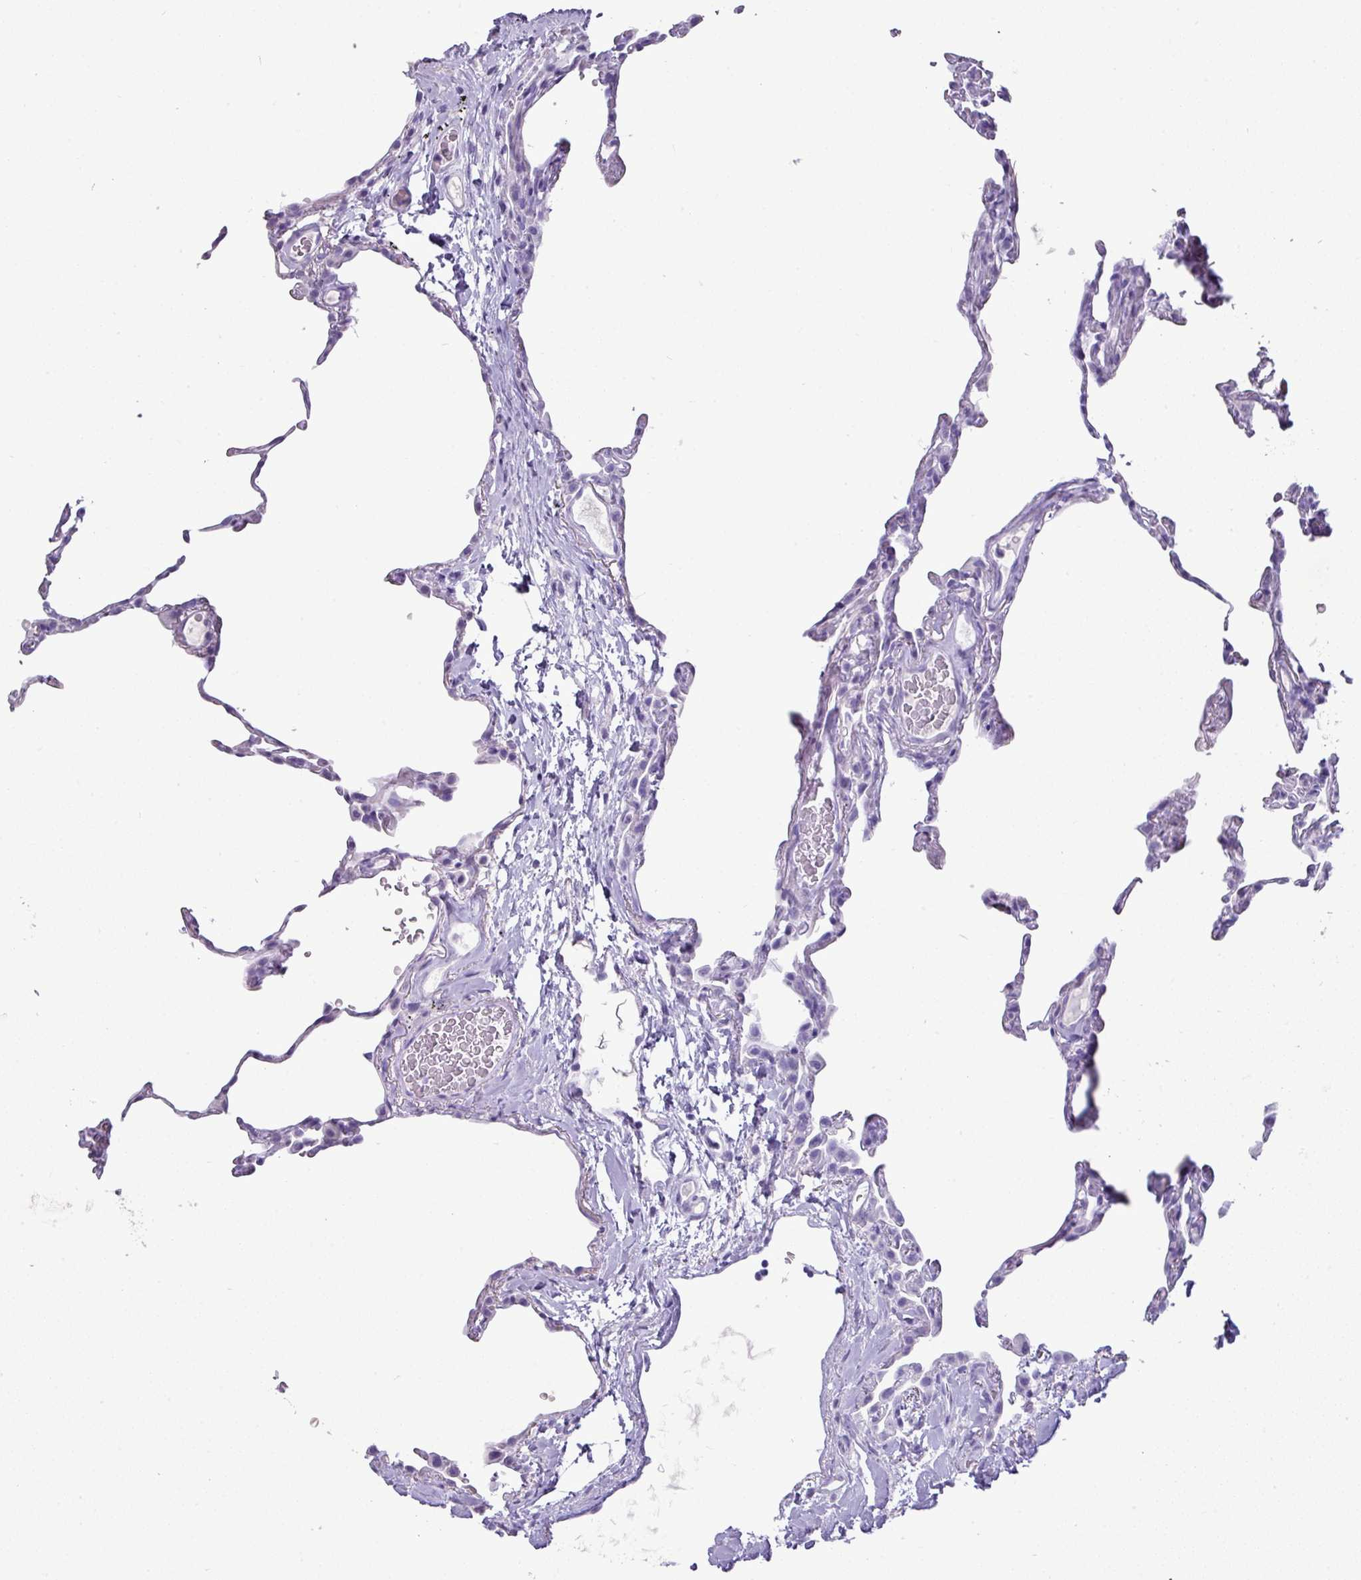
{"staining": {"intensity": "negative", "quantity": "none", "location": "none"}, "tissue": "lung", "cell_type": "Alveolar cells", "image_type": "normal", "snomed": [{"axis": "morphology", "description": "Normal tissue, NOS"}, {"axis": "topography", "description": "Lung"}], "caption": "Normal lung was stained to show a protein in brown. There is no significant staining in alveolar cells. Brightfield microscopy of immunohistochemistry (IHC) stained with DAB (brown) and hematoxylin (blue), captured at high magnification.", "gene": "GSTA1", "patient": {"sex": "female", "age": 57}}